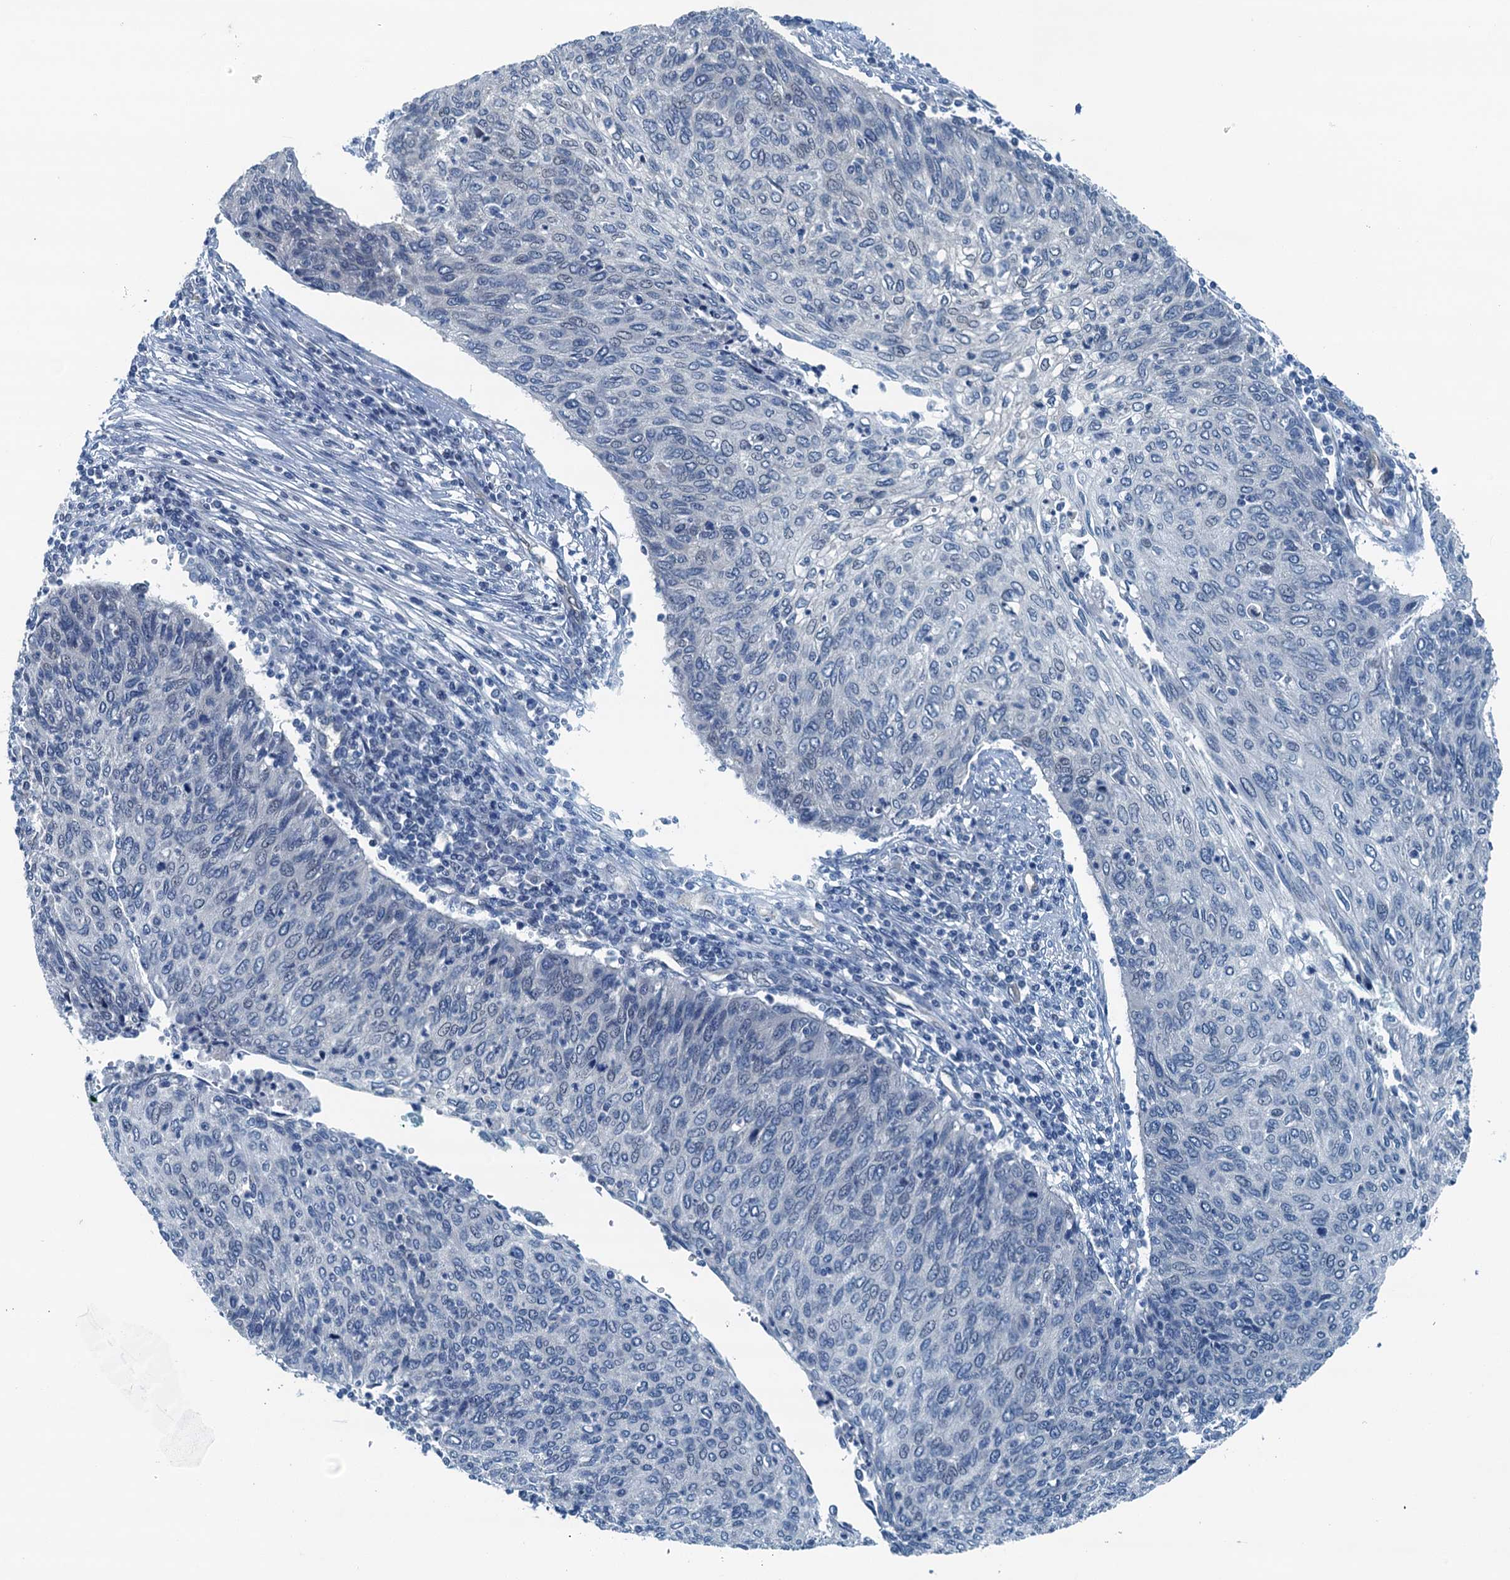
{"staining": {"intensity": "negative", "quantity": "none", "location": "none"}, "tissue": "cervical cancer", "cell_type": "Tumor cells", "image_type": "cancer", "snomed": [{"axis": "morphology", "description": "Squamous cell carcinoma, NOS"}, {"axis": "topography", "description": "Cervix"}], "caption": "There is no significant expression in tumor cells of cervical cancer.", "gene": "GFOD2", "patient": {"sex": "female", "age": 38}}